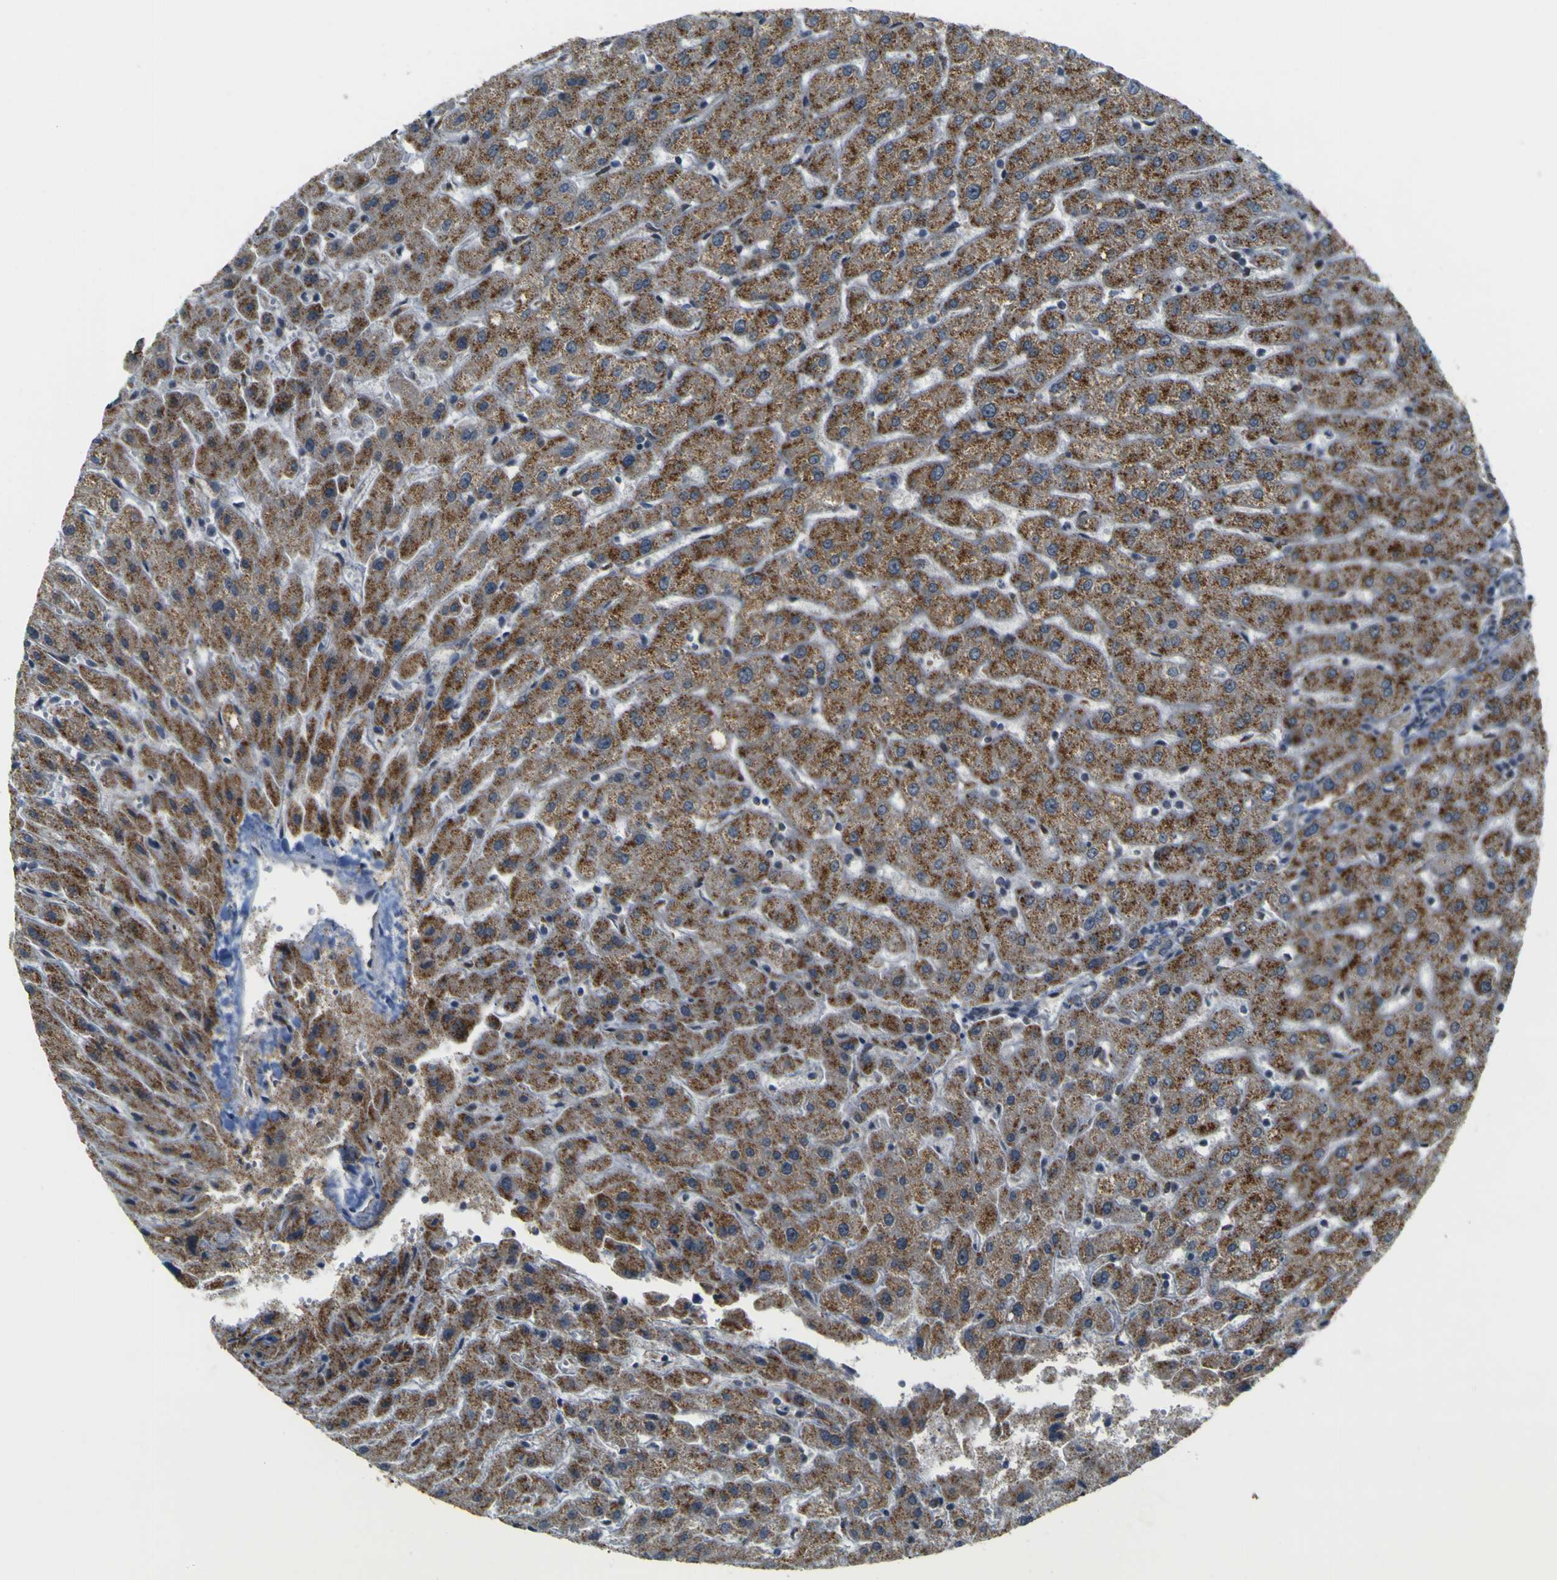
{"staining": {"intensity": "weak", "quantity": ">75%", "location": "cytoplasmic/membranous"}, "tissue": "liver", "cell_type": "Cholangiocytes", "image_type": "normal", "snomed": [{"axis": "morphology", "description": "Normal tissue, NOS"}, {"axis": "morphology", "description": "Fibrosis, NOS"}, {"axis": "topography", "description": "Liver"}], "caption": "The image reveals immunohistochemical staining of unremarkable liver. There is weak cytoplasmic/membranous expression is appreciated in approximately >75% of cholangiocytes.", "gene": "ACBD5", "patient": {"sex": "female", "age": 29}}